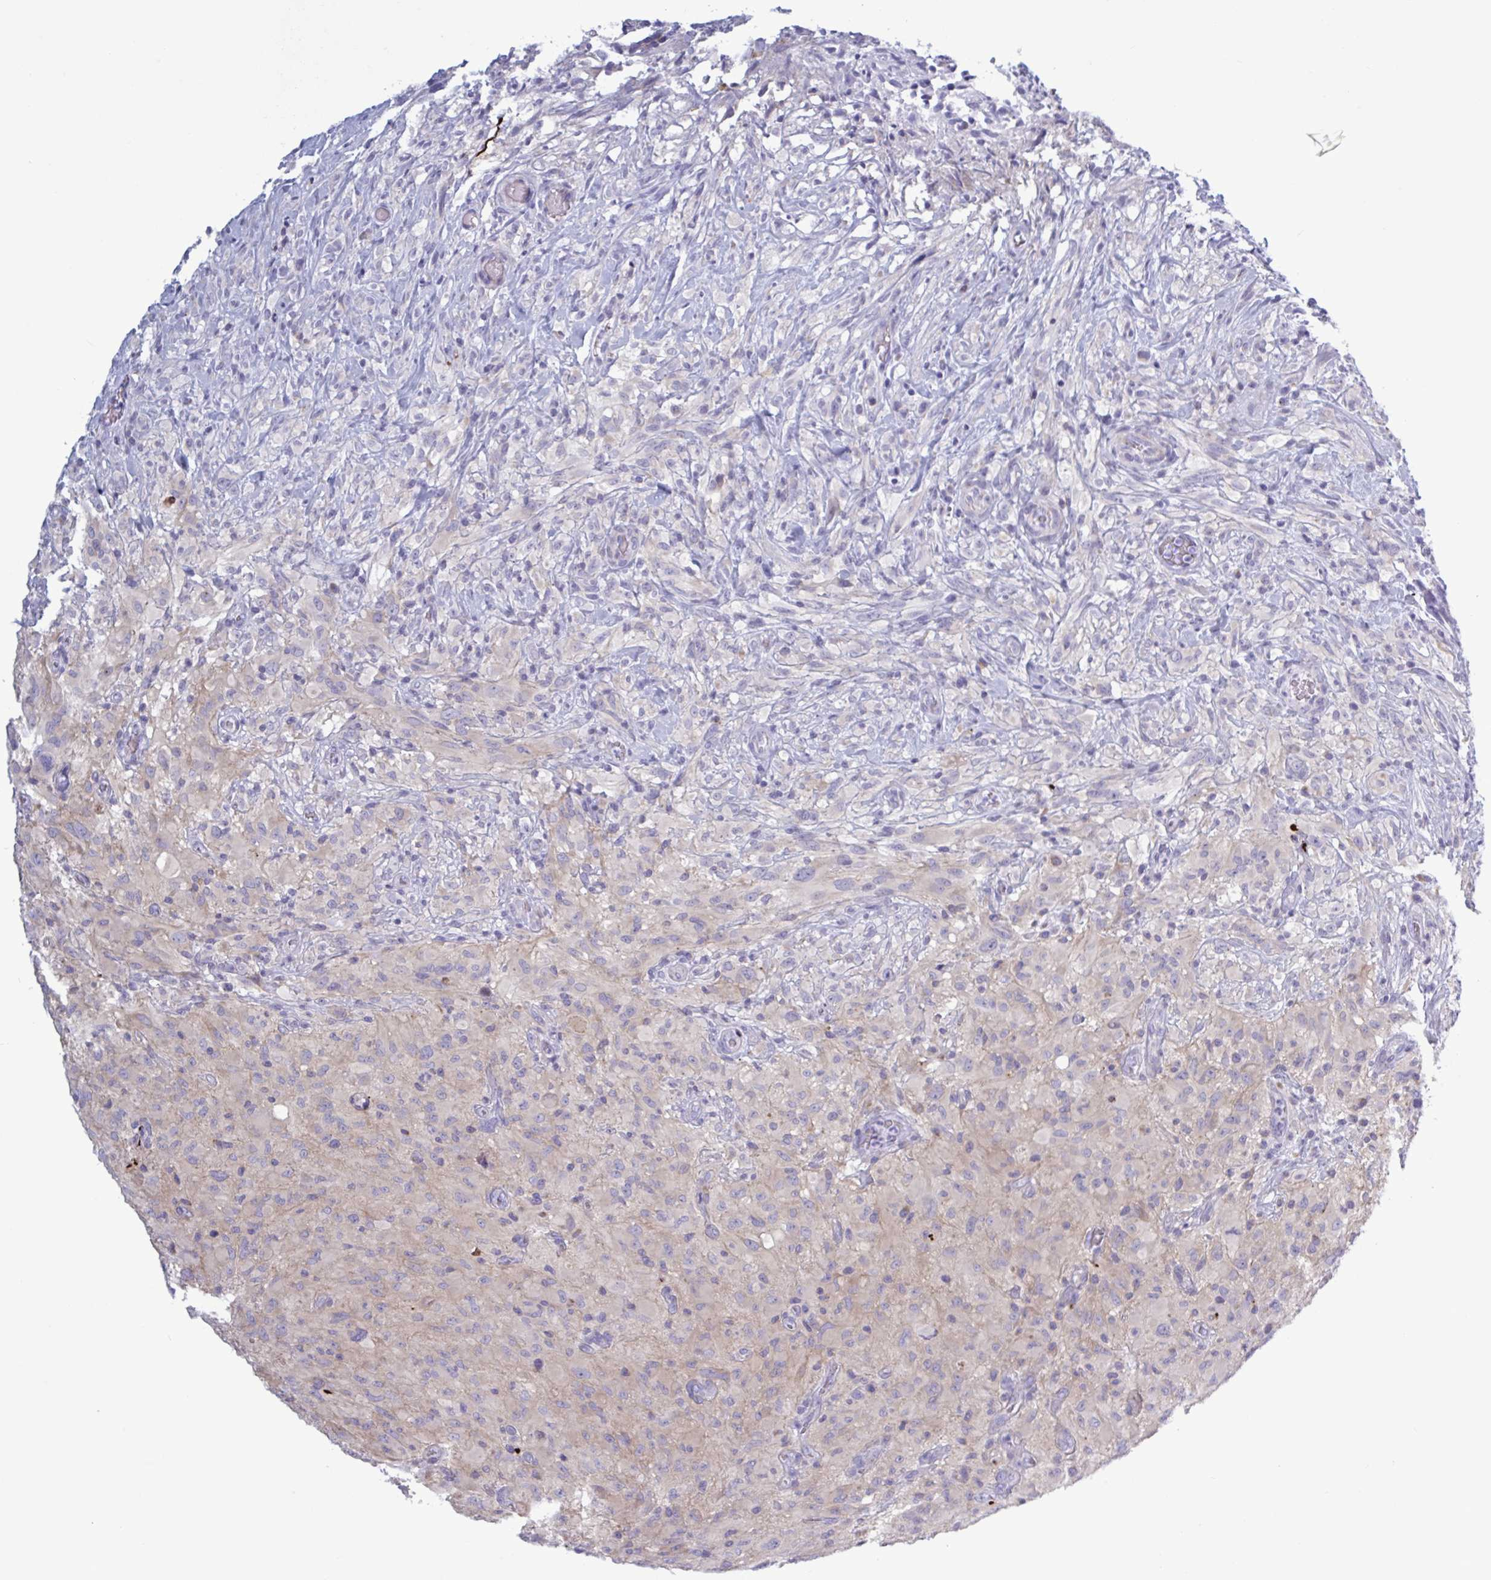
{"staining": {"intensity": "weak", "quantity": "25%-75%", "location": "cytoplasmic/membranous"}, "tissue": "glioma", "cell_type": "Tumor cells", "image_type": "cancer", "snomed": [{"axis": "morphology", "description": "Glioma, malignant, High grade"}, {"axis": "topography", "description": "Brain"}], "caption": "Brown immunohistochemical staining in glioma reveals weak cytoplasmic/membranous staining in approximately 25%-75% of tumor cells.", "gene": "ATG9A", "patient": {"sex": "male", "age": 71}}